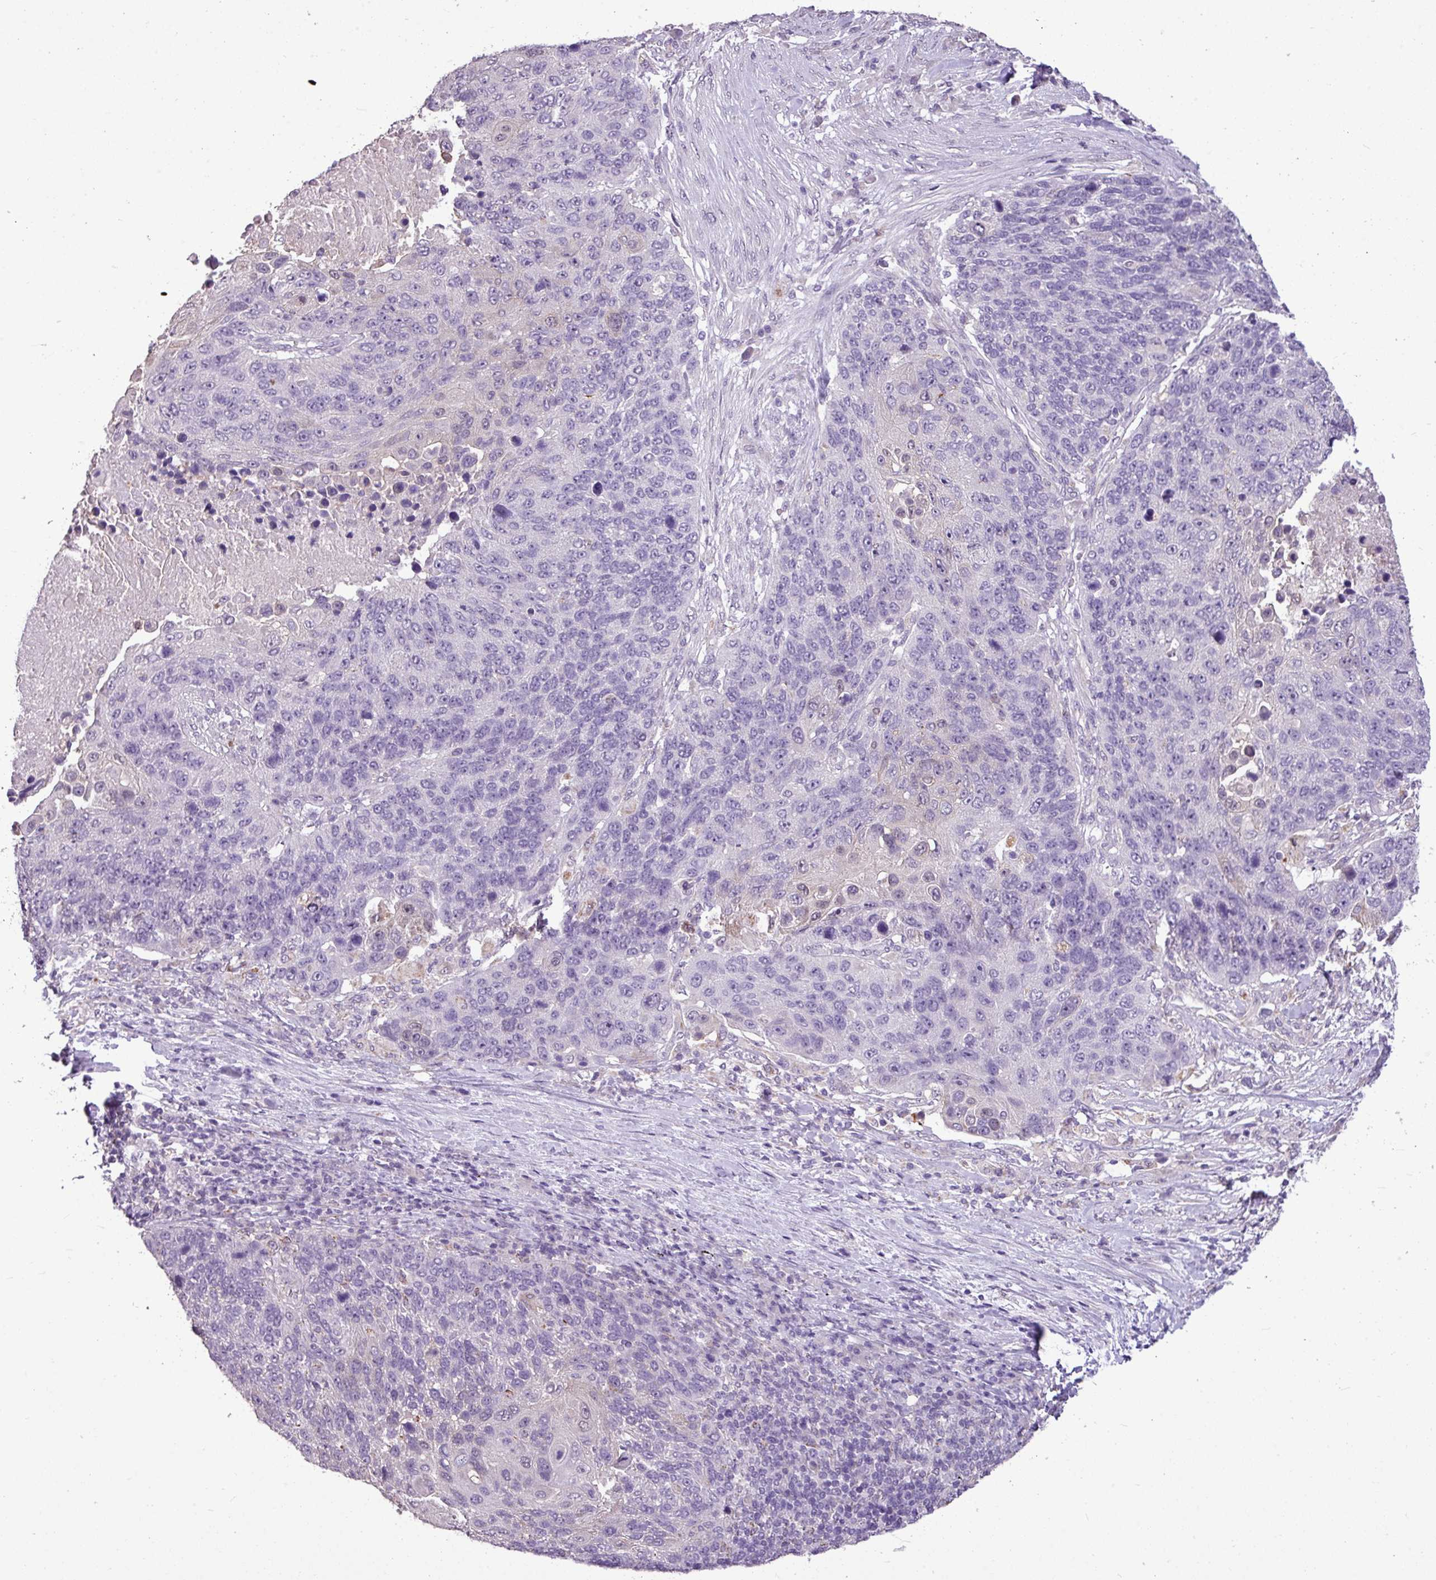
{"staining": {"intensity": "negative", "quantity": "none", "location": "none"}, "tissue": "lung cancer", "cell_type": "Tumor cells", "image_type": "cancer", "snomed": [{"axis": "morphology", "description": "Normal tissue, NOS"}, {"axis": "morphology", "description": "Squamous cell carcinoma, NOS"}, {"axis": "topography", "description": "Lymph node"}, {"axis": "topography", "description": "Lung"}], "caption": "Squamous cell carcinoma (lung) was stained to show a protein in brown. There is no significant positivity in tumor cells.", "gene": "ALDH2", "patient": {"sex": "male", "age": 66}}